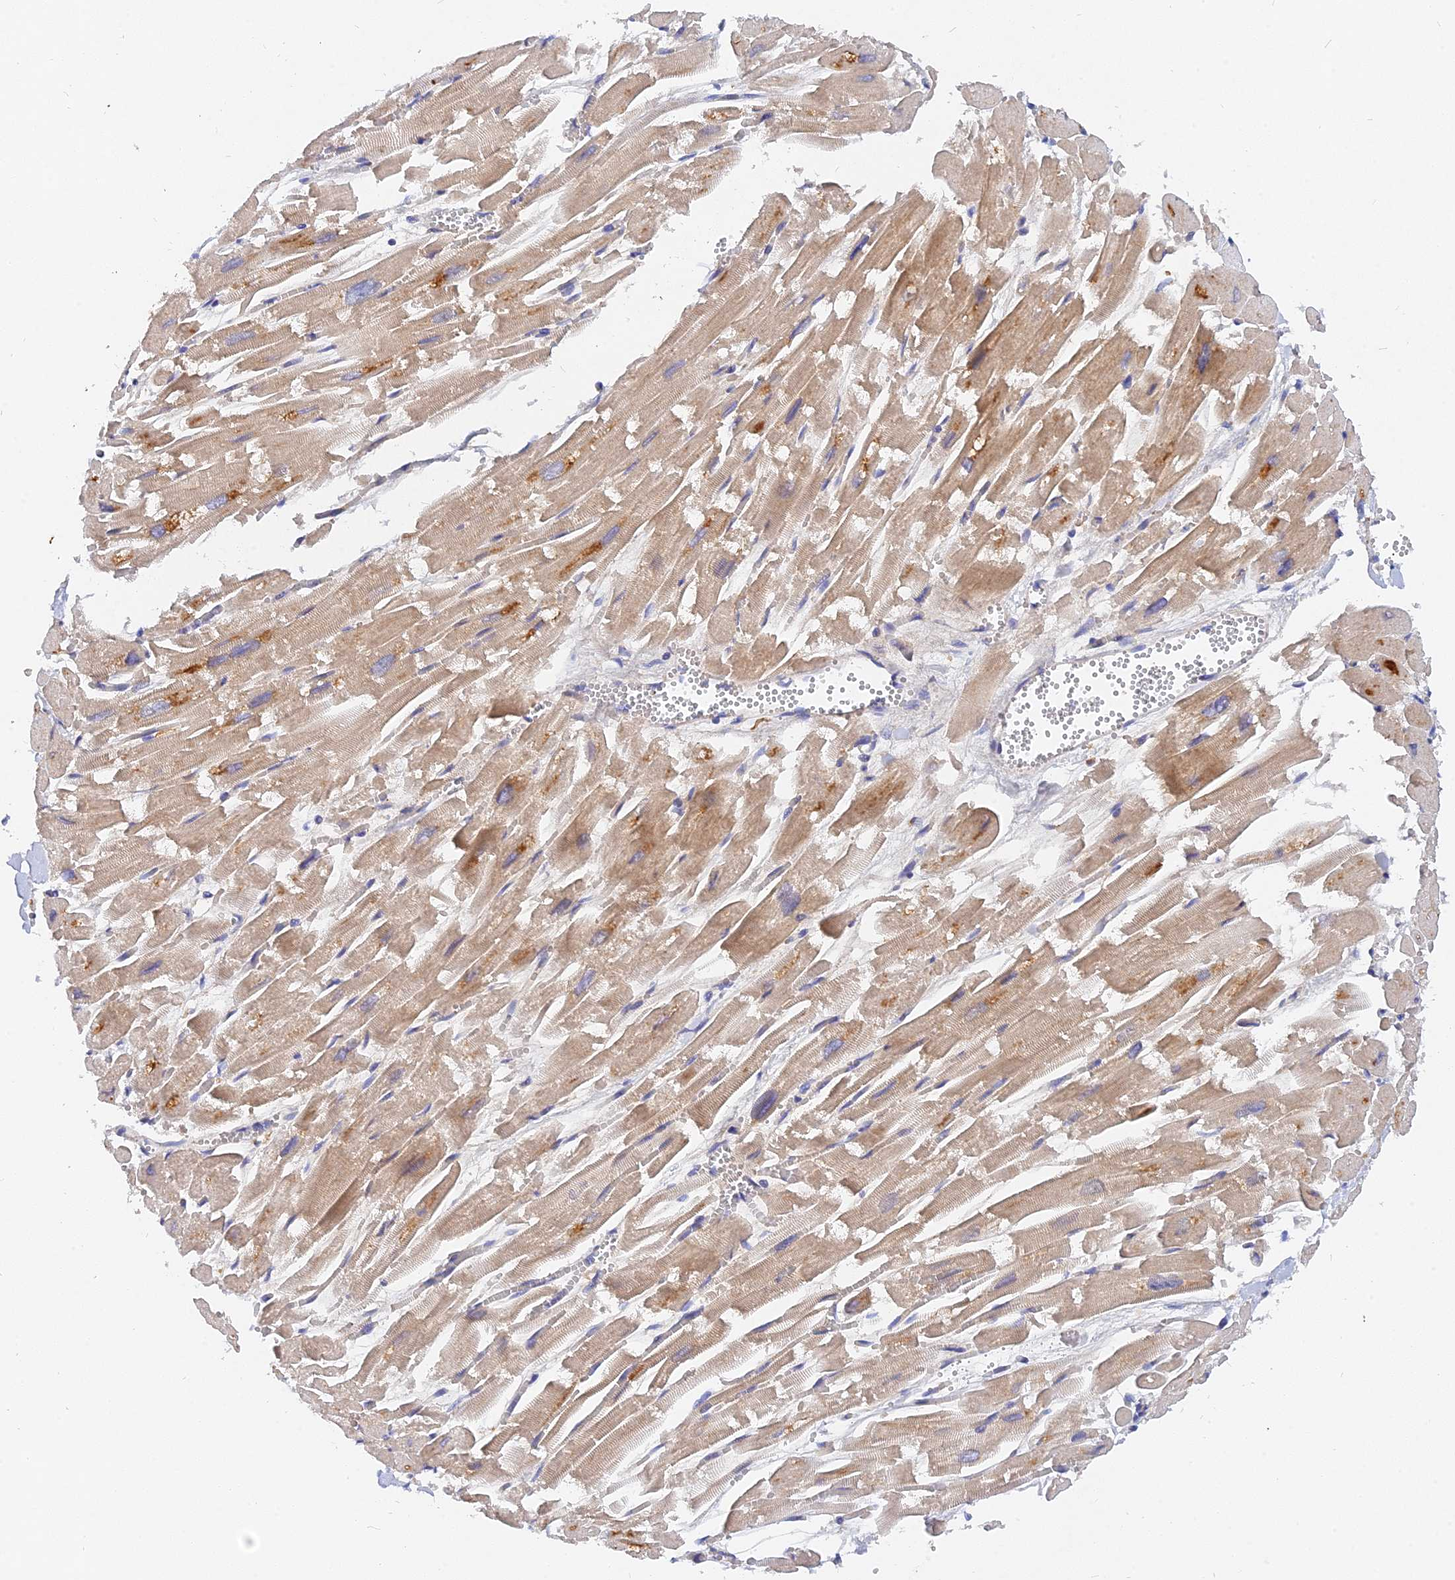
{"staining": {"intensity": "moderate", "quantity": "25%-75%", "location": "cytoplasmic/membranous"}, "tissue": "heart muscle", "cell_type": "Cardiomyocytes", "image_type": "normal", "snomed": [{"axis": "morphology", "description": "Normal tissue, NOS"}, {"axis": "topography", "description": "Heart"}], "caption": "Brown immunohistochemical staining in normal heart muscle displays moderate cytoplasmic/membranous positivity in approximately 25%-75% of cardiomyocytes. Using DAB (brown) and hematoxylin (blue) stains, captured at high magnification using brightfield microscopy.", "gene": "MROH1", "patient": {"sex": "male", "age": 54}}